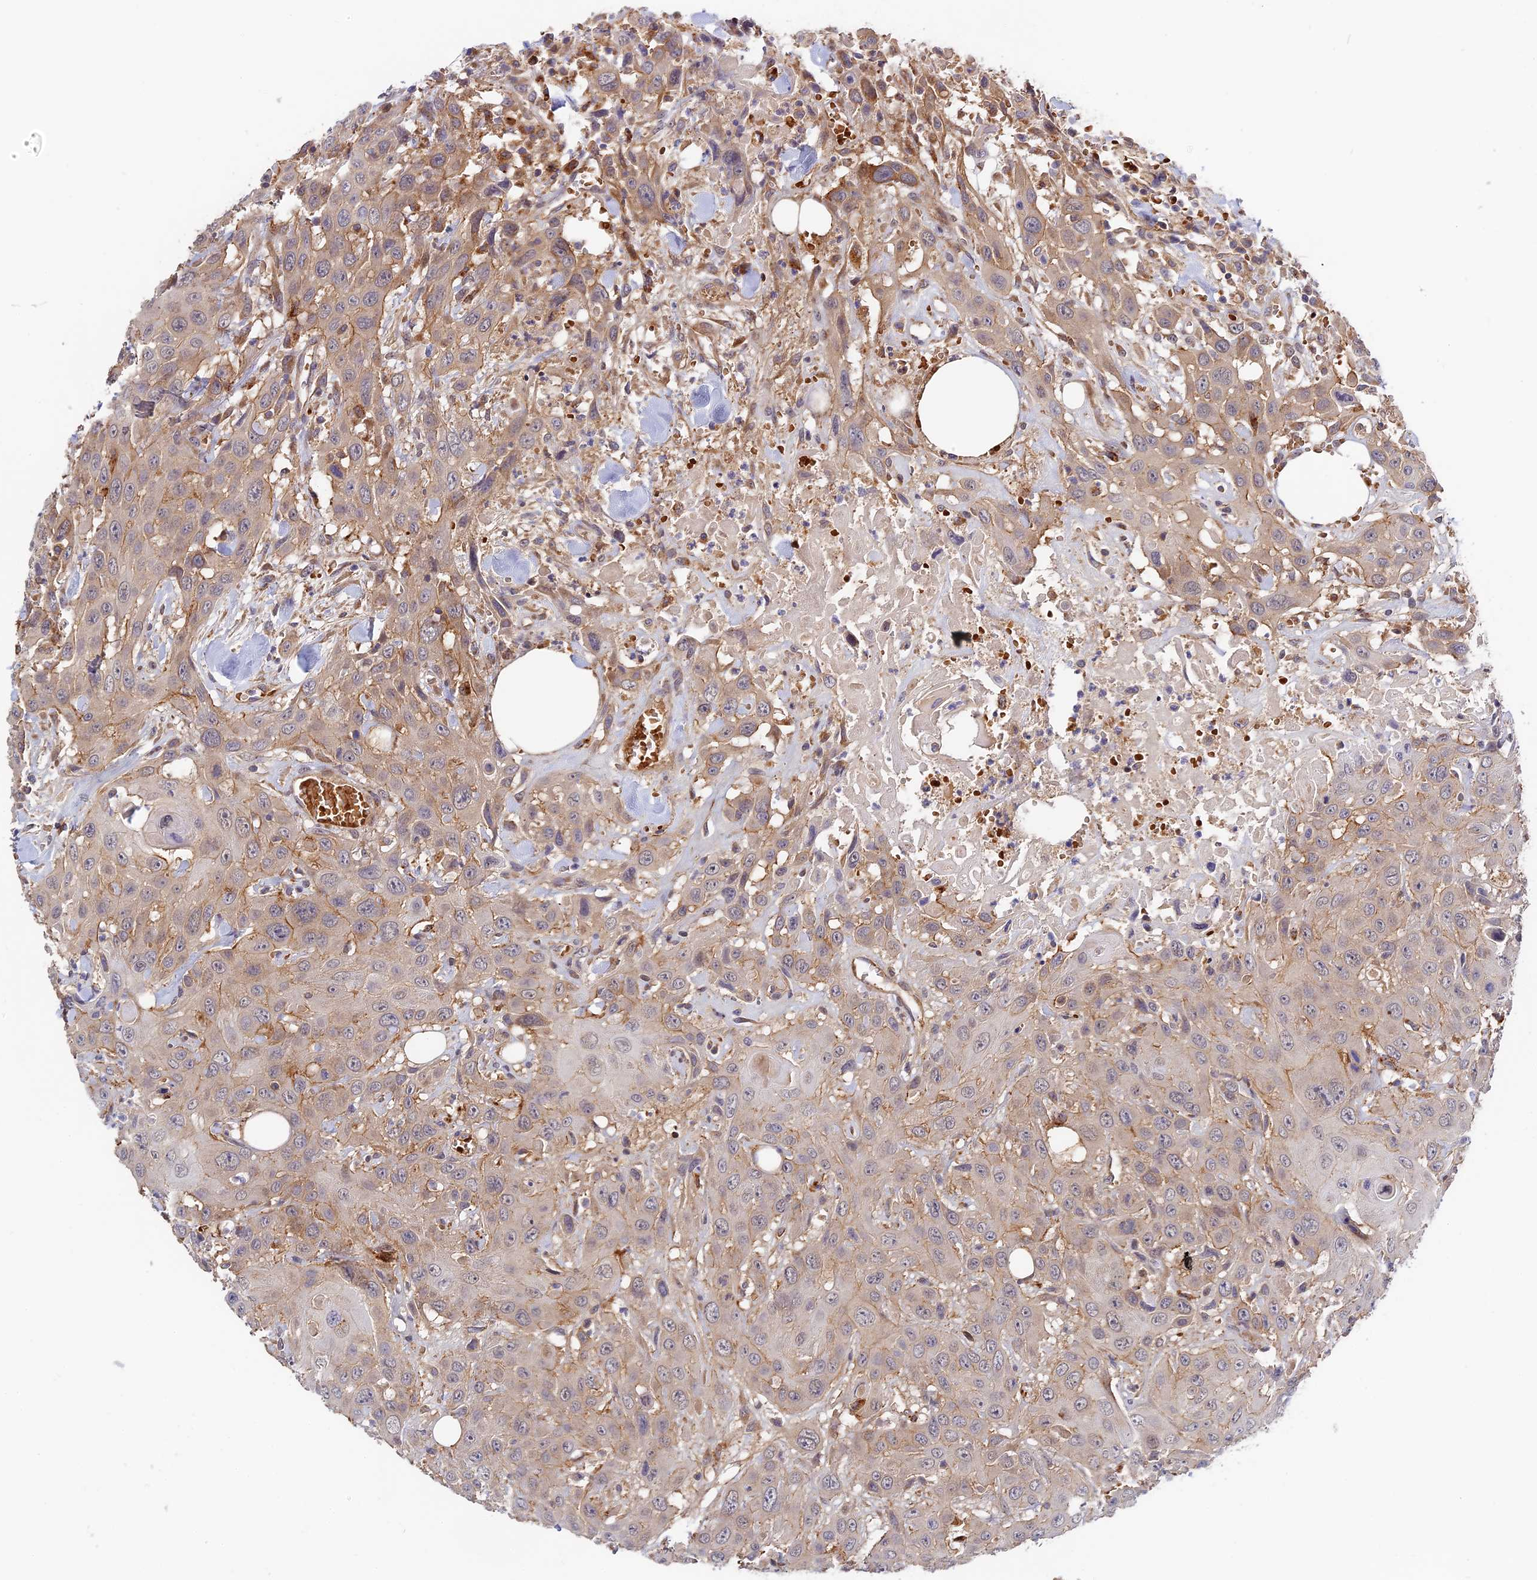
{"staining": {"intensity": "weak", "quantity": "25%-75%", "location": "cytoplasmic/membranous"}, "tissue": "head and neck cancer", "cell_type": "Tumor cells", "image_type": "cancer", "snomed": [{"axis": "morphology", "description": "Squamous cell carcinoma, NOS"}, {"axis": "topography", "description": "Head-Neck"}], "caption": "An image of head and neck cancer stained for a protein shows weak cytoplasmic/membranous brown staining in tumor cells. The staining is performed using DAB (3,3'-diaminobenzidine) brown chromogen to label protein expression. The nuclei are counter-stained blue using hematoxylin.", "gene": "MISP3", "patient": {"sex": "male", "age": 81}}